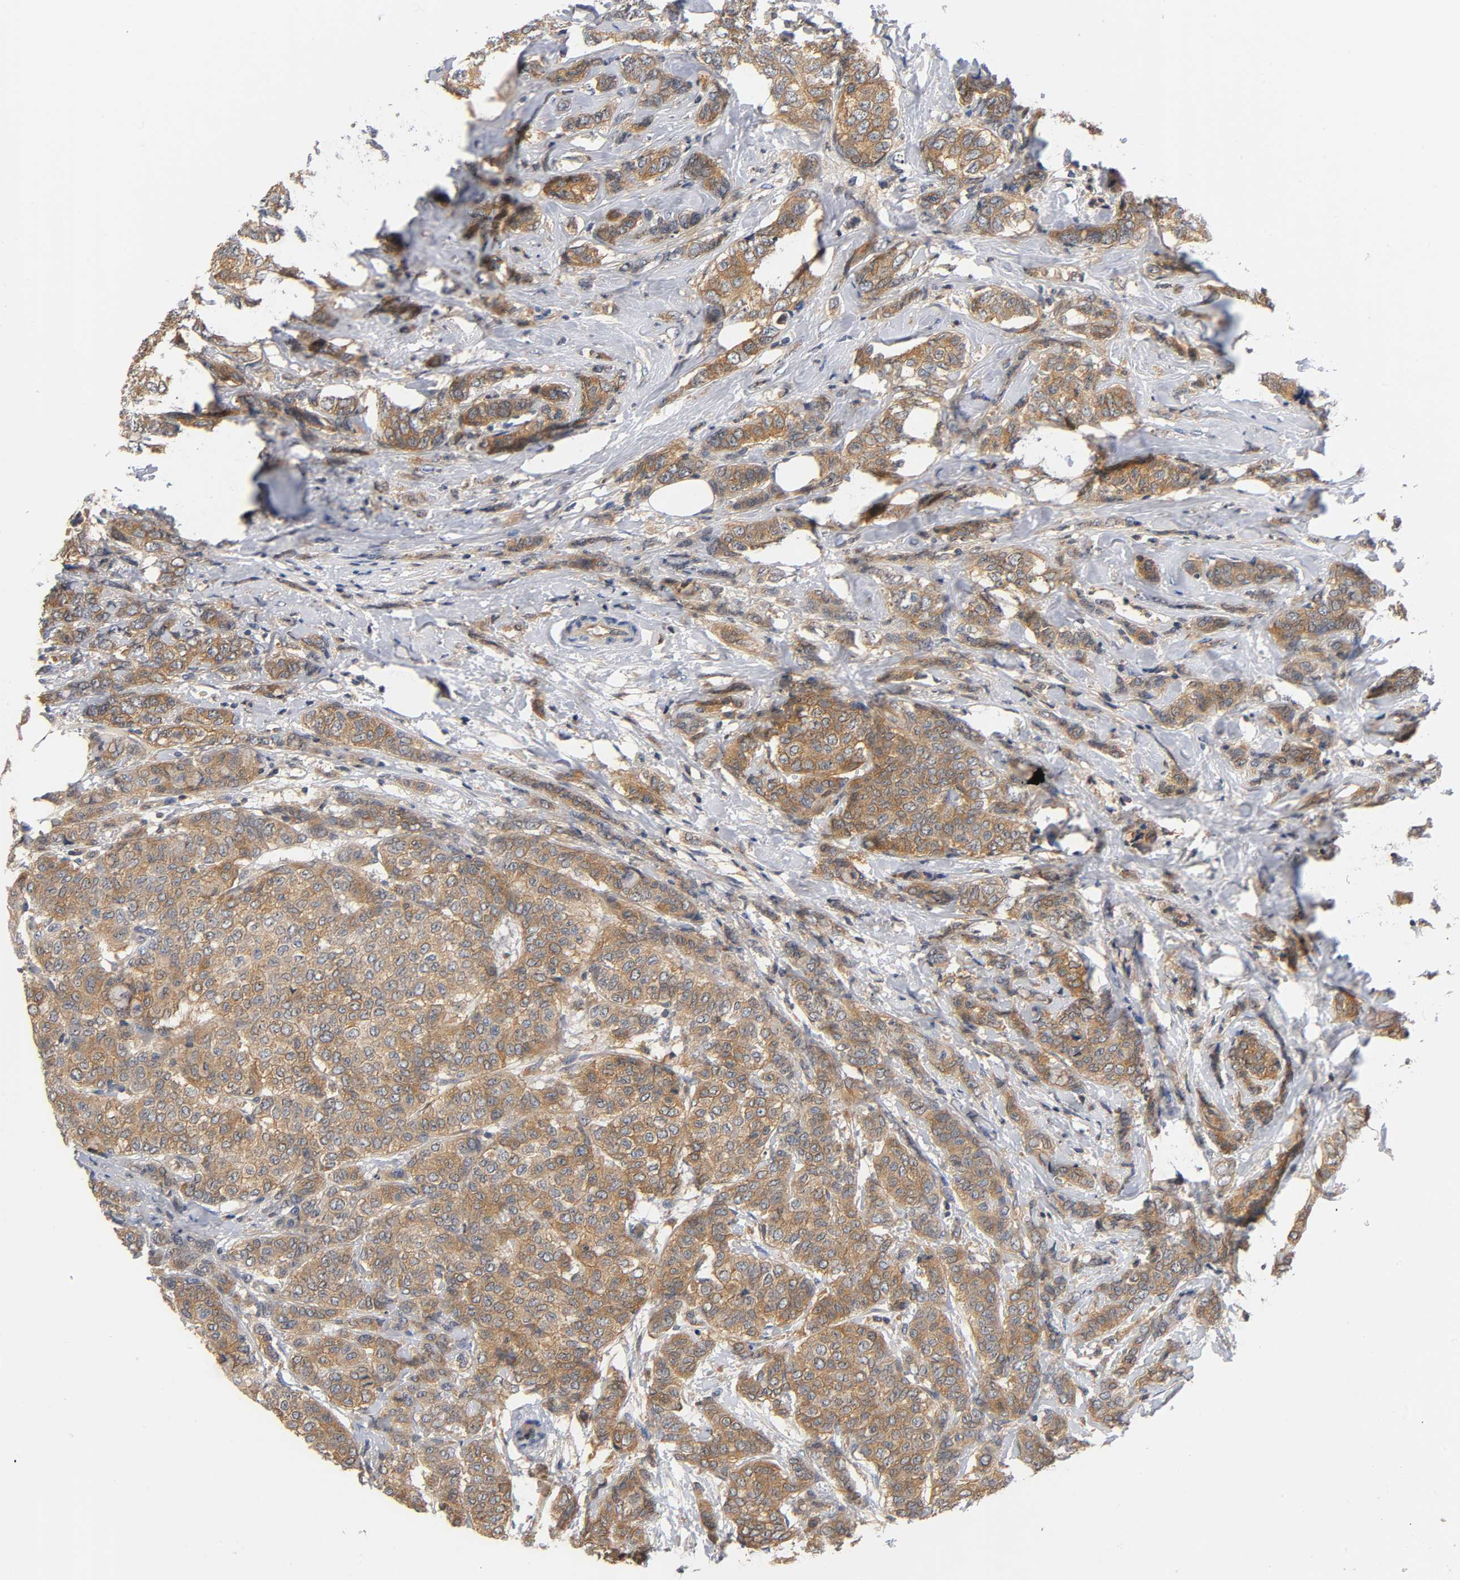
{"staining": {"intensity": "strong", "quantity": ">75%", "location": "cytoplasmic/membranous"}, "tissue": "breast cancer", "cell_type": "Tumor cells", "image_type": "cancer", "snomed": [{"axis": "morphology", "description": "Lobular carcinoma"}, {"axis": "topography", "description": "Breast"}], "caption": "About >75% of tumor cells in lobular carcinoma (breast) reveal strong cytoplasmic/membranous protein expression as visualized by brown immunohistochemical staining.", "gene": "PRKAB1", "patient": {"sex": "female", "age": 60}}